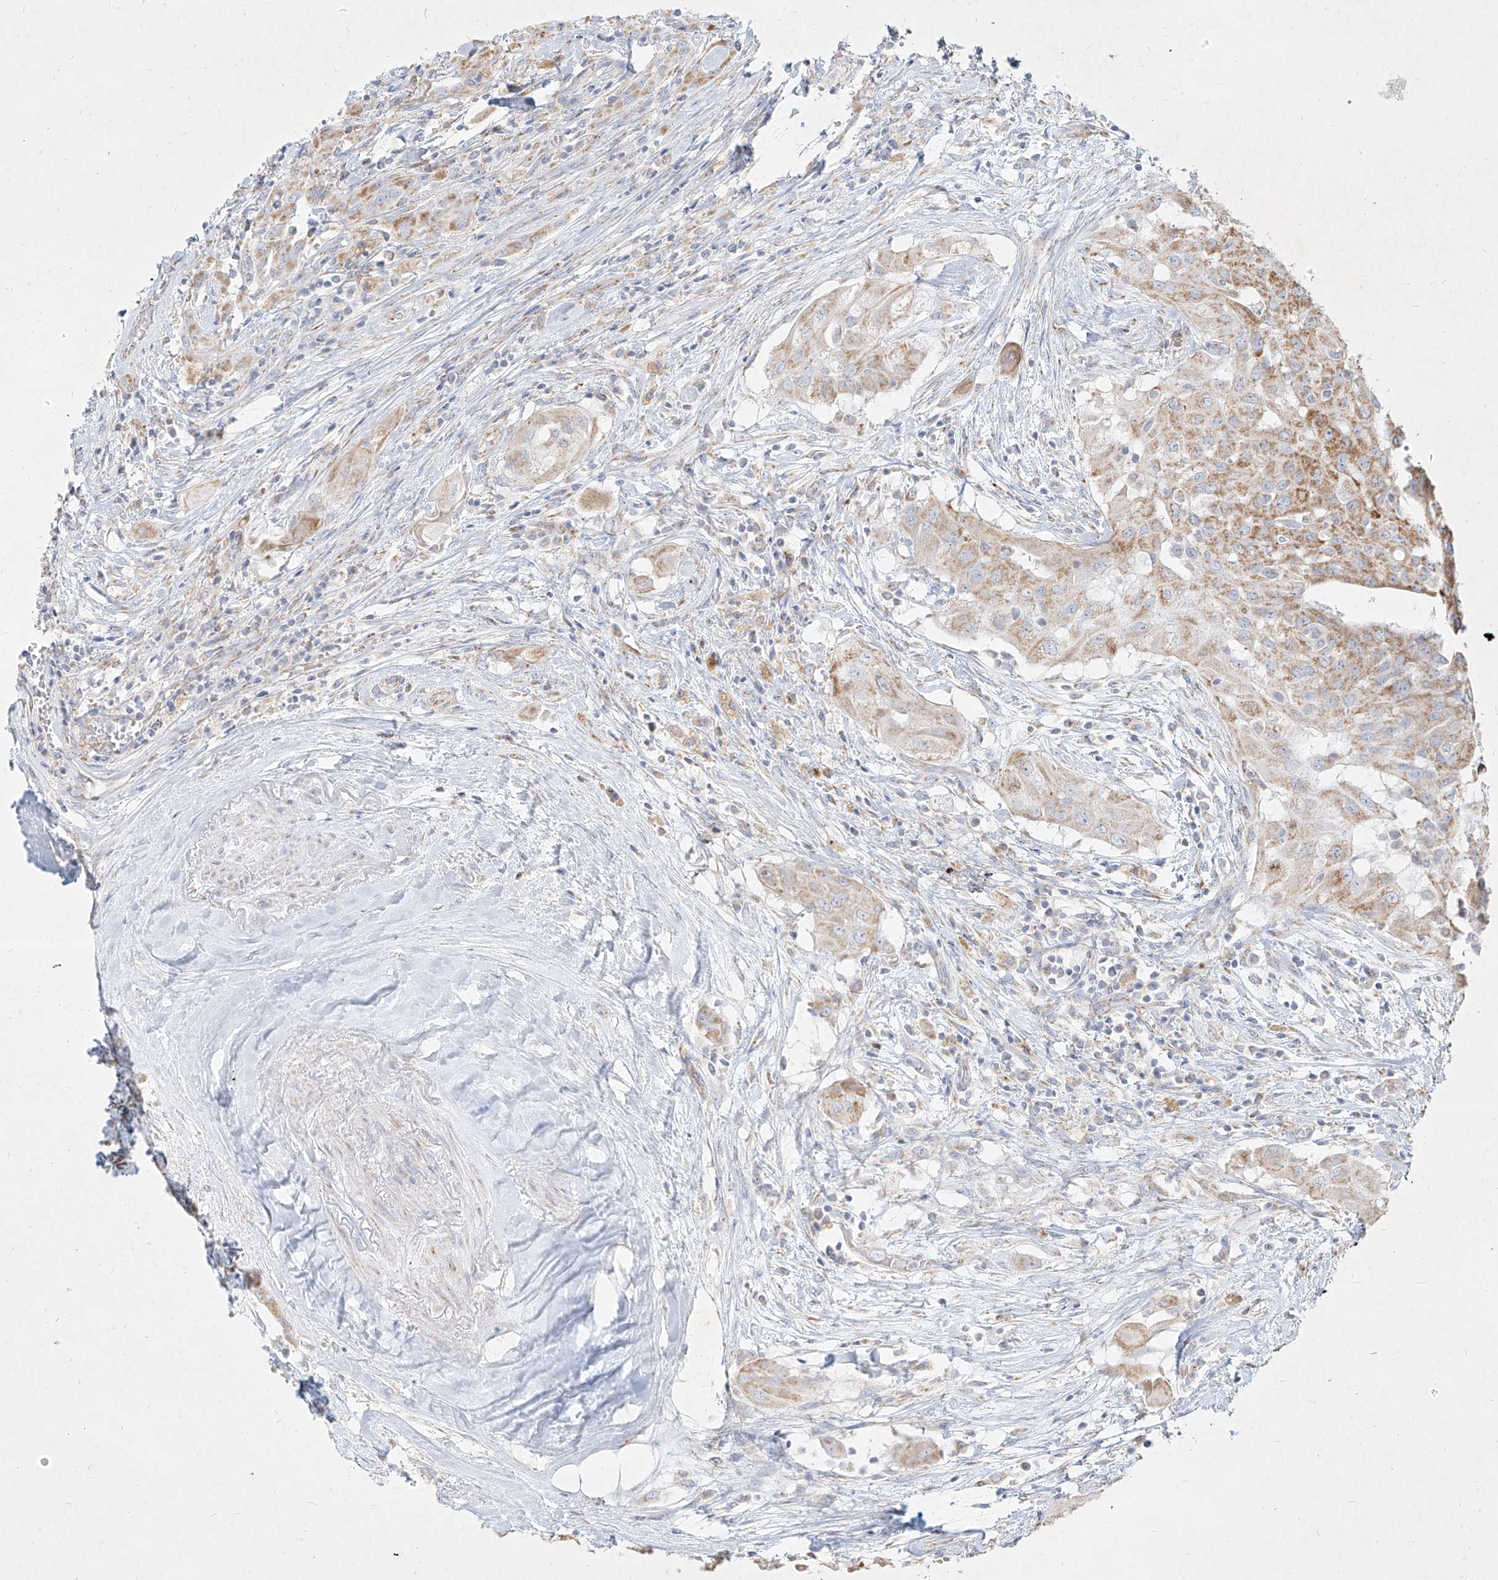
{"staining": {"intensity": "moderate", "quantity": "25%-75%", "location": "cytoplasmic/membranous"}, "tissue": "thyroid cancer", "cell_type": "Tumor cells", "image_type": "cancer", "snomed": [{"axis": "morphology", "description": "Papillary adenocarcinoma, NOS"}, {"axis": "topography", "description": "Thyroid gland"}], "caption": "Immunohistochemical staining of human thyroid papillary adenocarcinoma demonstrates moderate cytoplasmic/membranous protein staining in approximately 25%-75% of tumor cells.", "gene": "MTX2", "patient": {"sex": "female", "age": 59}}